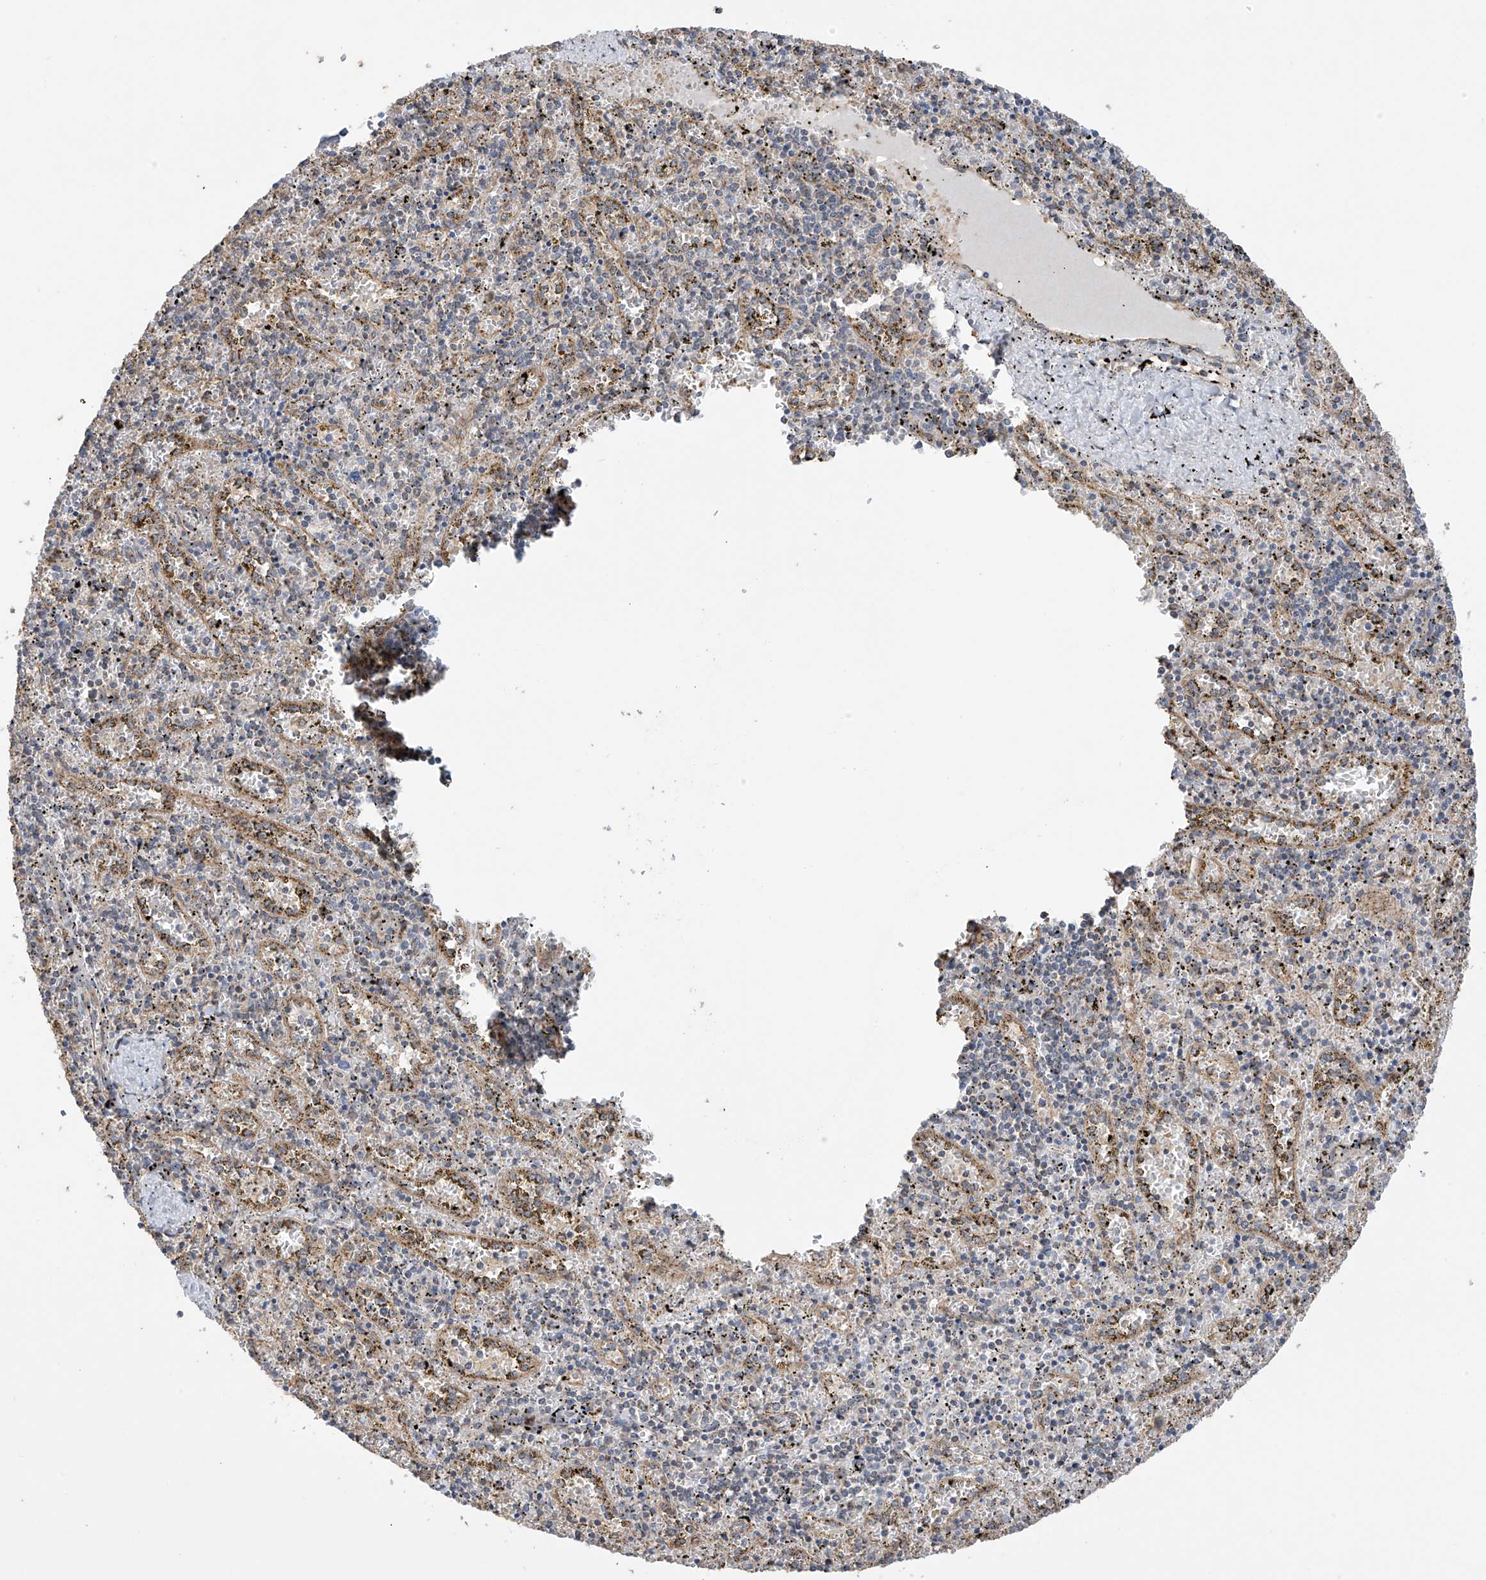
{"staining": {"intensity": "negative", "quantity": "none", "location": "none"}, "tissue": "spleen", "cell_type": "Cells in red pulp", "image_type": "normal", "snomed": [{"axis": "morphology", "description": "Normal tissue, NOS"}, {"axis": "topography", "description": "Spleen"}], "caption": "Cells in red pulp are negative for brown protein staining in normal spleen. (DAB immunohistochemistry (IHC), high magnification).", "gene": "PNPT1", "patient": {"sex": "male", "age": 11}}